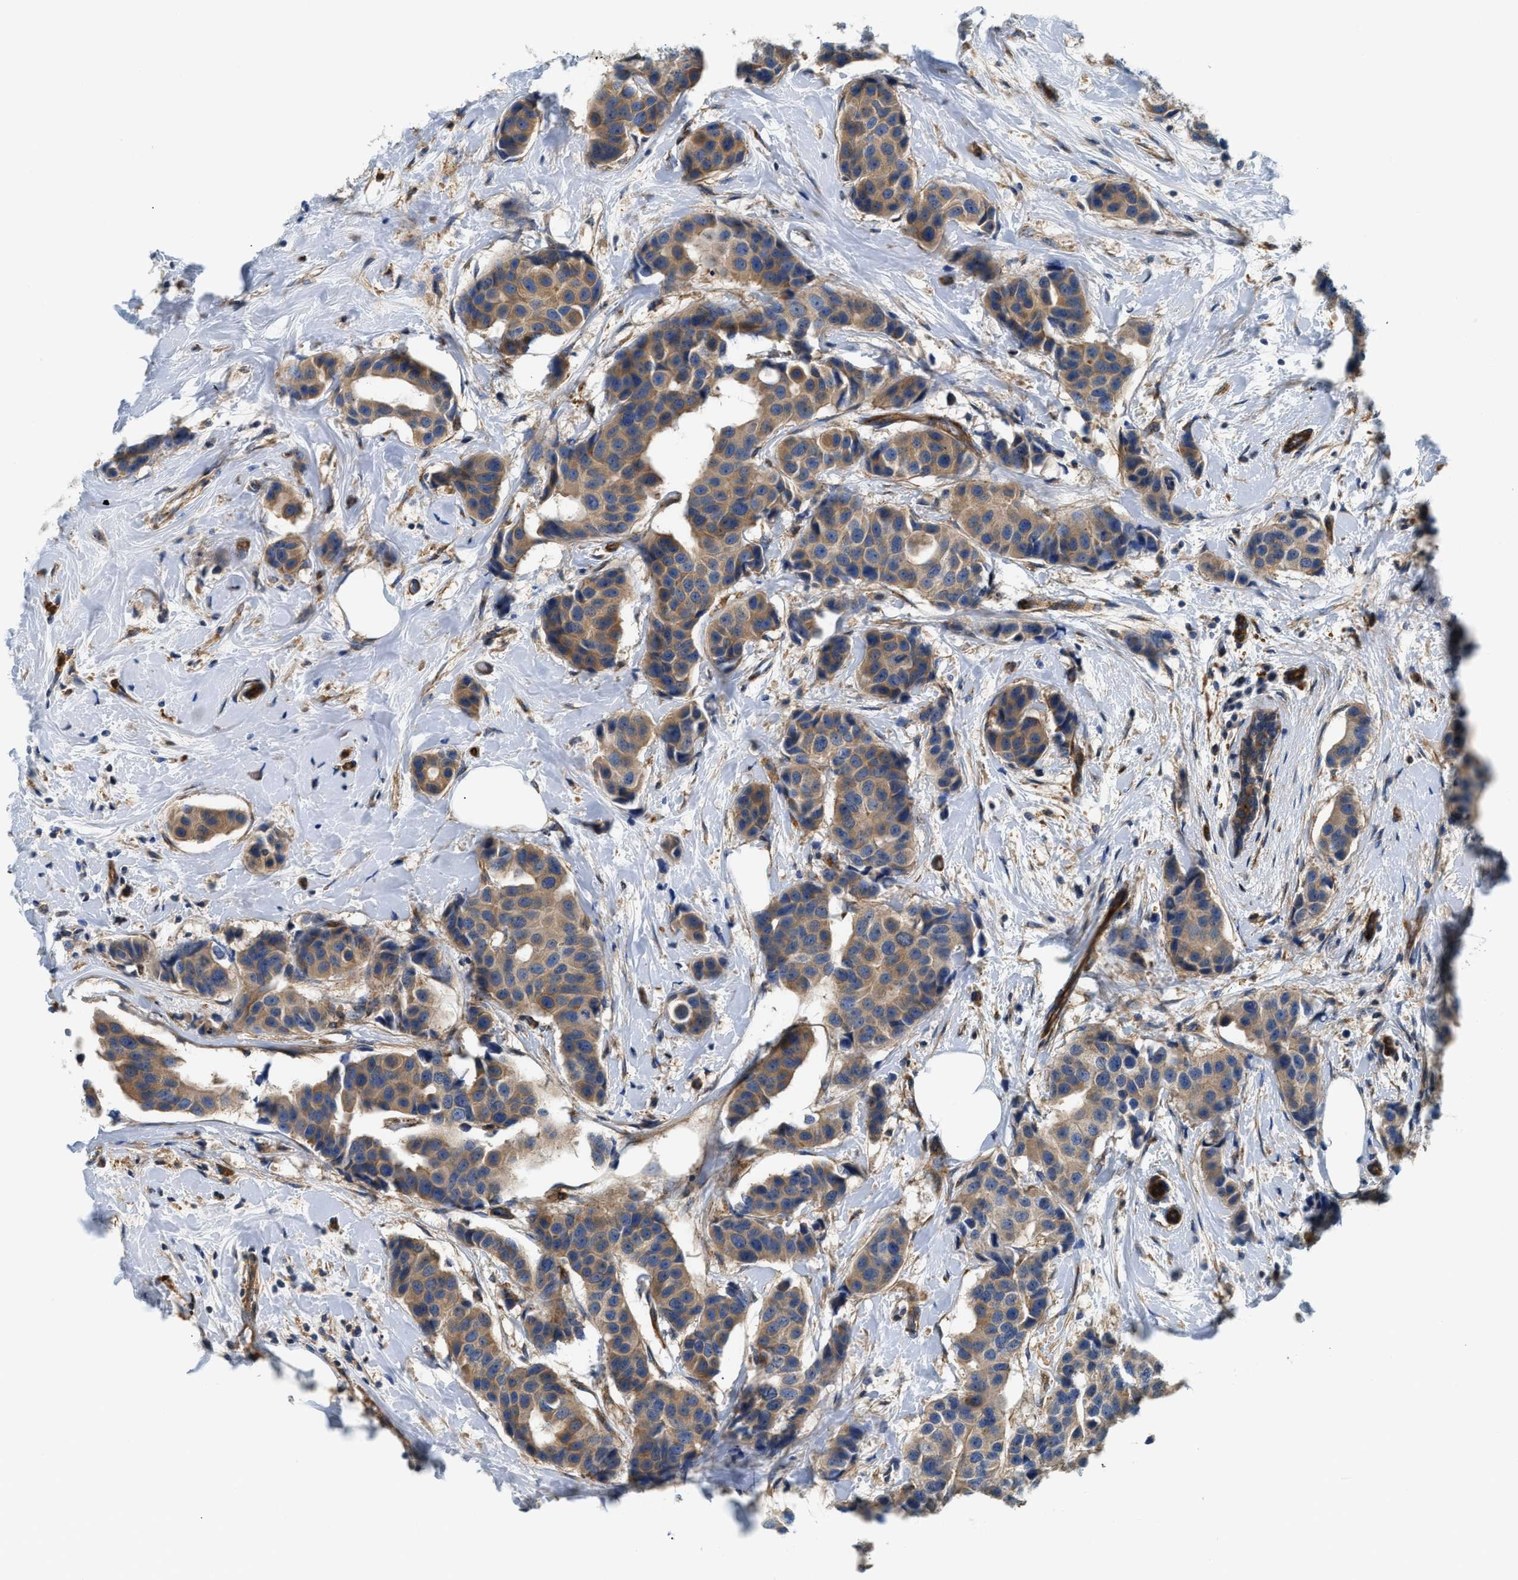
{"staining": {"intensity": "moderate", "quantity": ">75%", "location": "cytoplasmic/membranous"}, "tissue": "breast cancer", "cell_type": "Tumor cells", "image_type": "cancer", "snomed": [{"axis": "morphology", "description": "Normal tissue, NOS"}, {"axis": "morphology", "description": "Duct carcinoma"}, {"axis": "topography", "description": "Breast"}], "caption": "Approximately >75% of tumor cells in human breast cancer (intraductal carcinoma) show moderate cytoplasmic/membranous protein expression as visualized by brown immunohistochemical staining.", "gene": "NSUN7", "patient": {"sex": "female", "age": 39}}